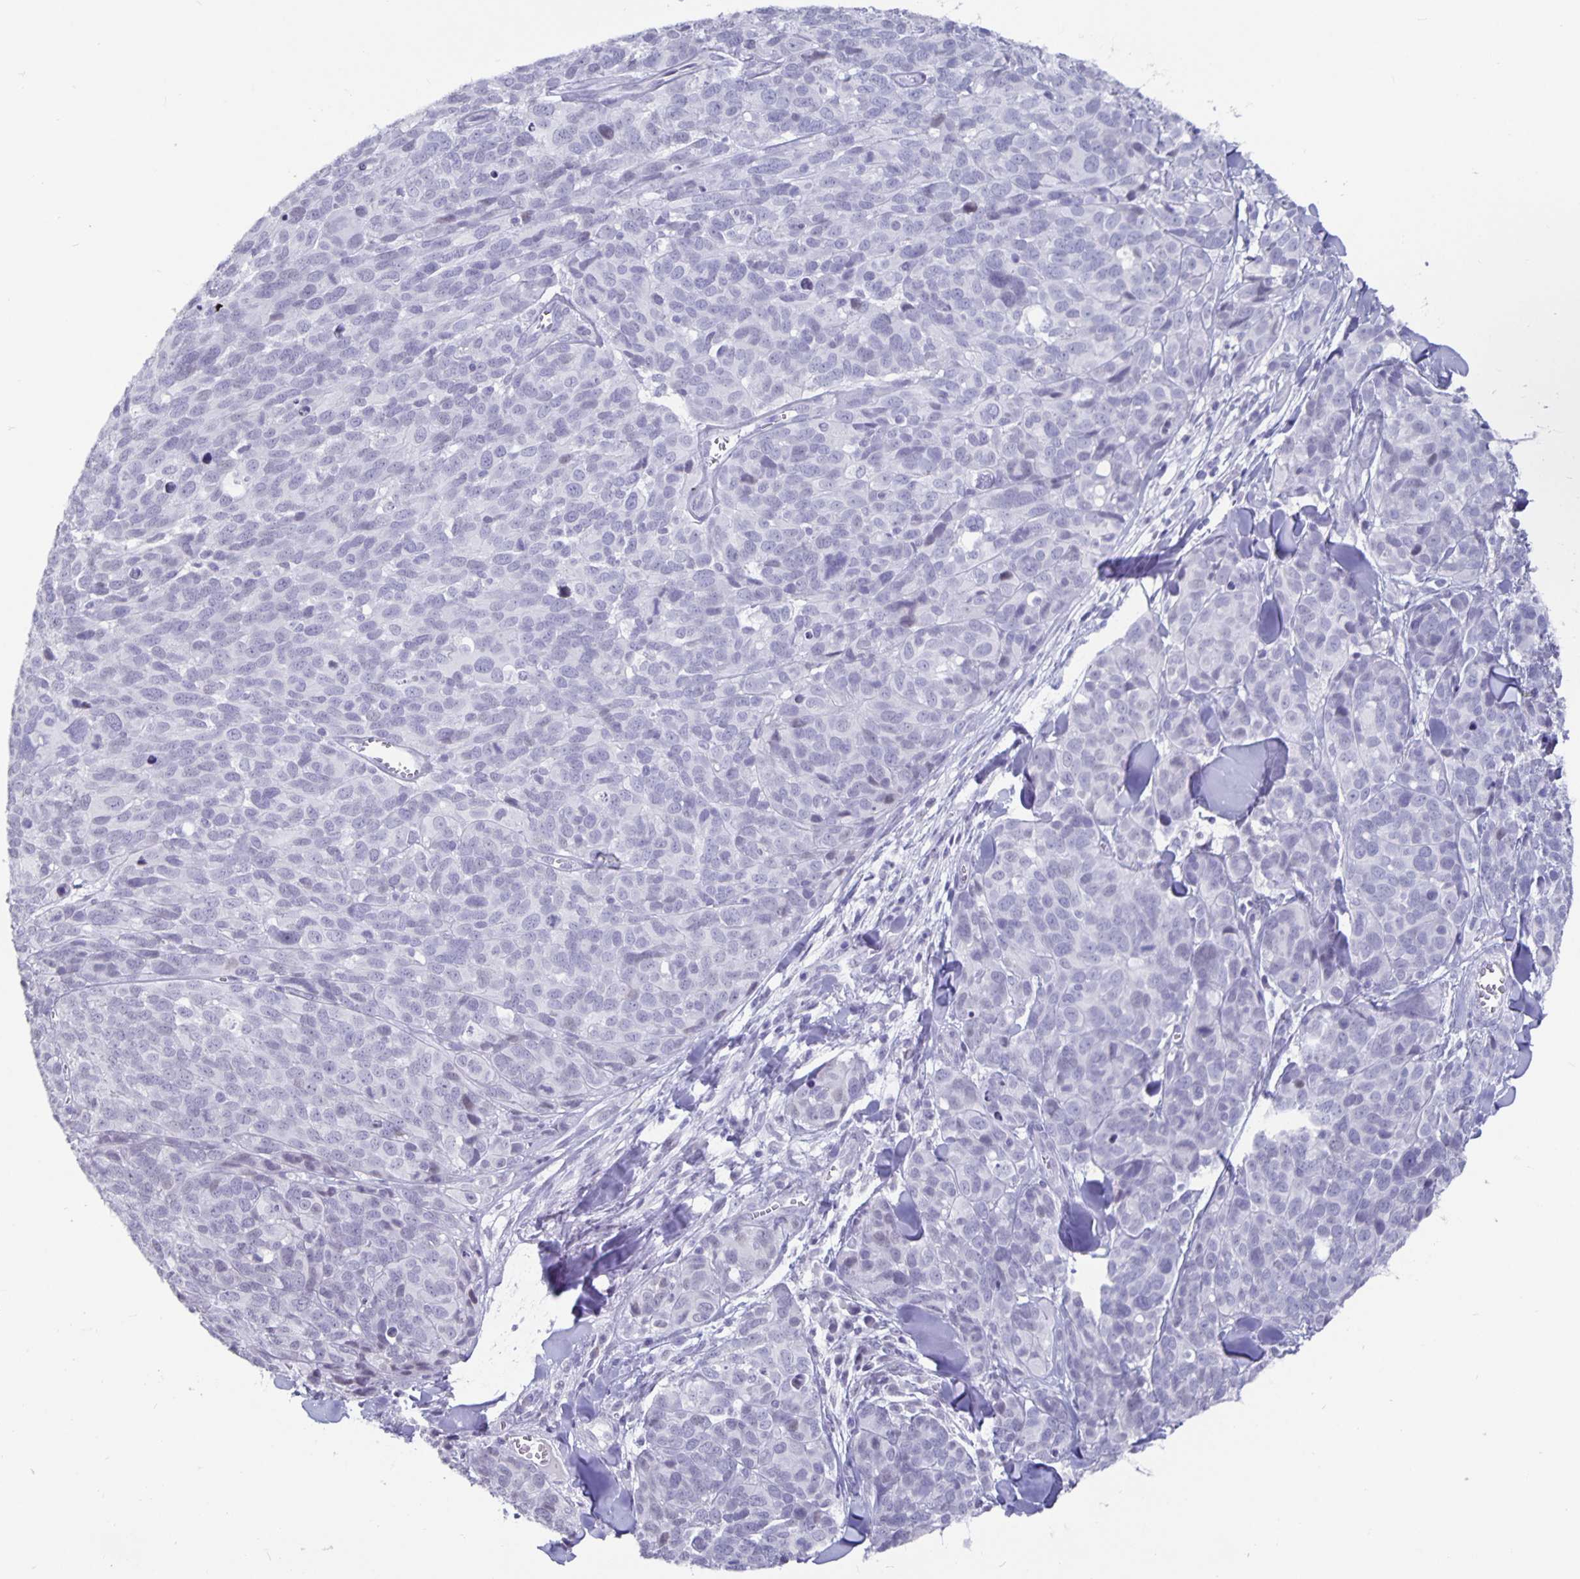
{"staining": {"intensity": "negative", "quantity": "none", "location": "none"}, "tissue": "melanoma", "cell_type": "Tumor cells", "image_type": "cancer", "snomed": [{"axis": "morphology", "description": "Malignant melanoma, NOS"}, {"axis": "topography", "description": "Skin"}], "caption": "High magnification brightfield microscopy of malignant melanoma stained with DAB (3,3'-diaminobenzidine) (brown) and counterstained with hematoxylin (blue): tumor cells show no significant expression. (DAB (3,3'-diaminobenzidine) IHC visualized using brightfield microscopy, high magnification).", "gene": "OLIG2", "patient": {"sex": "male", "age": 51}}